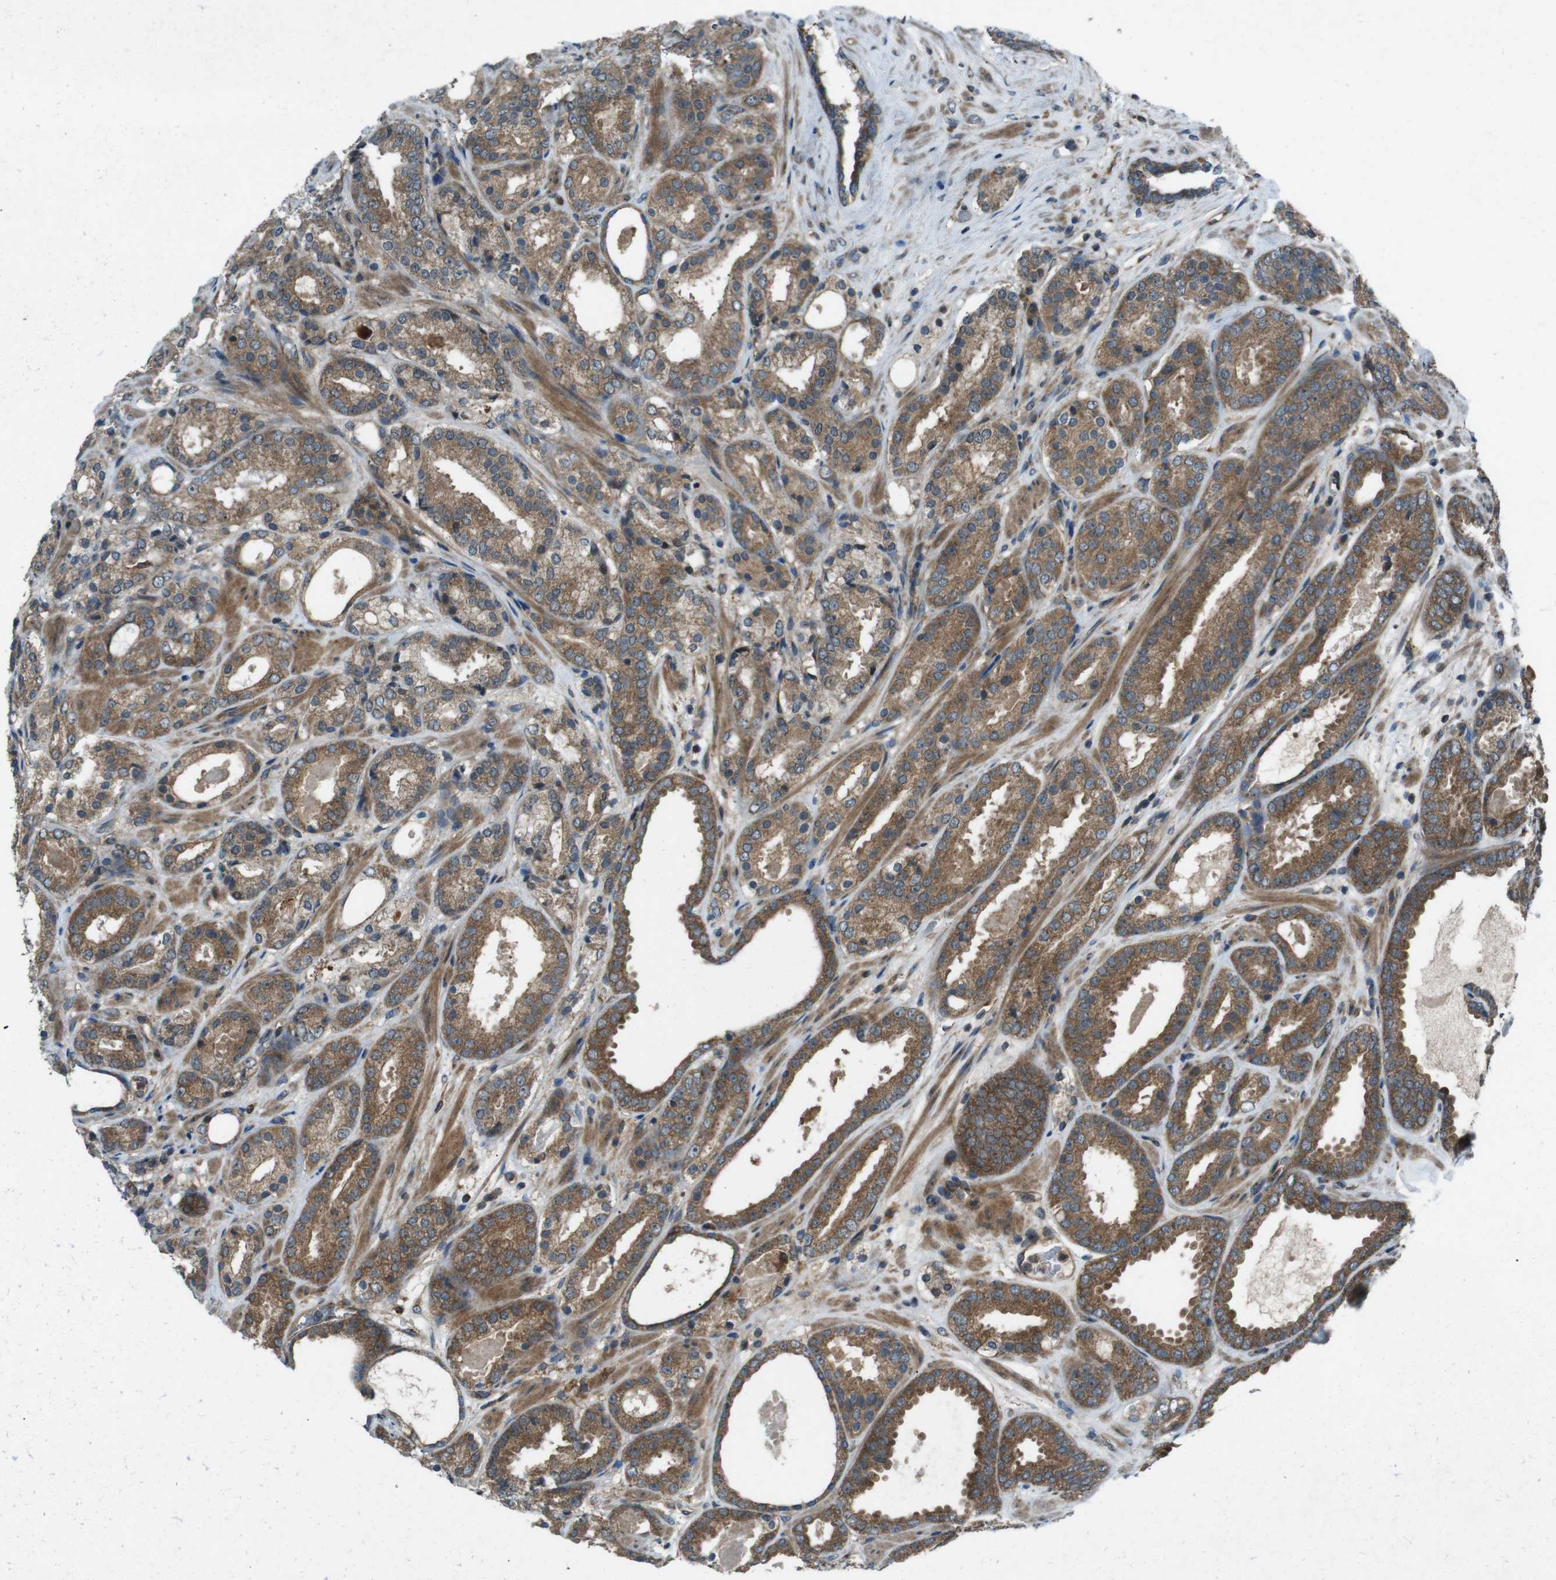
{"staining": {"intensity": "strong", "quantity": ">75%", "location": "cytoplasmic/membranous"}, "tissue": "prostate cancer", "cell_type": "Tumor cells", "image_type": "cancer", "snomed": [{"axis": "morphology", "description": "Adenocarcinoma, Low grade"}, {"axis": "topography", "description": "Prostate"}], "caption": "Tumor cells exhibit high levels of strong cytoplasmic/membranous expression in approximately >75% of cells in human prostate cancer. (brown staining indicates protein expression, while blue staining denotes nuclei).", "gene": "SLC27A4", "patient": {"sex": "male", "age": 69}}